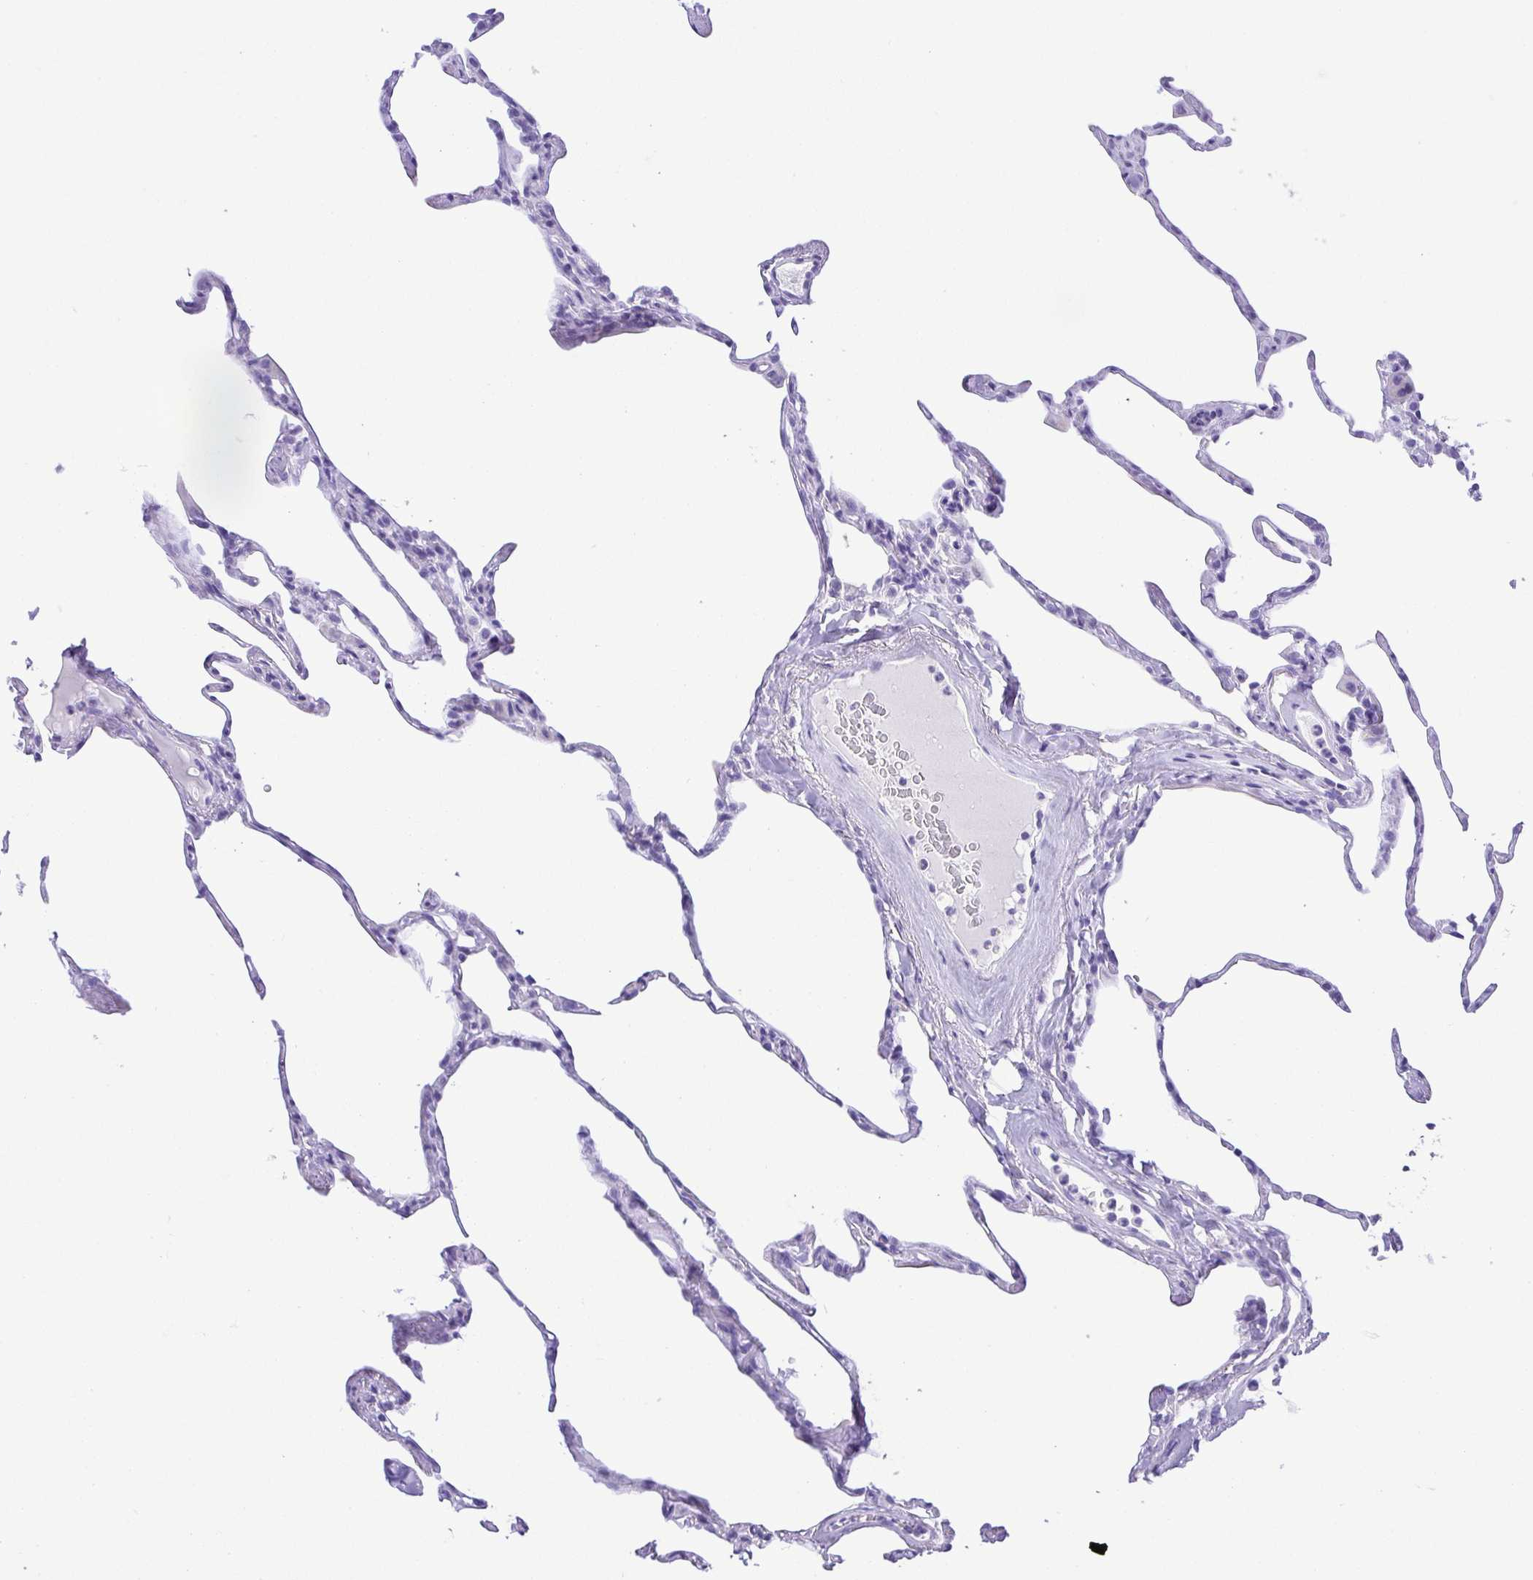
{"staining": {"intensity": "negative", "quantity": "none", "location": "none"}, "tissue": "lung", "cell_type": "Alveolar cells", "image_type": "normal", "snomed": [{"axis": "morphology", "description": "Normal tissue, NOS"}, {"axis": "topography", "description": "Lung"}], "caption": "Protein analysis of benign lung exhibits no significant expression in alveolar cells. (Stains: DAB (3,3'-diaminobenzidine) immunohistochemistry (IHC) with hematoxylin counter stain, Microscopy: brightfield microscopy at high magnification).", "gene": "CDSN", "patient": {"sex": "male", "age": 65}}